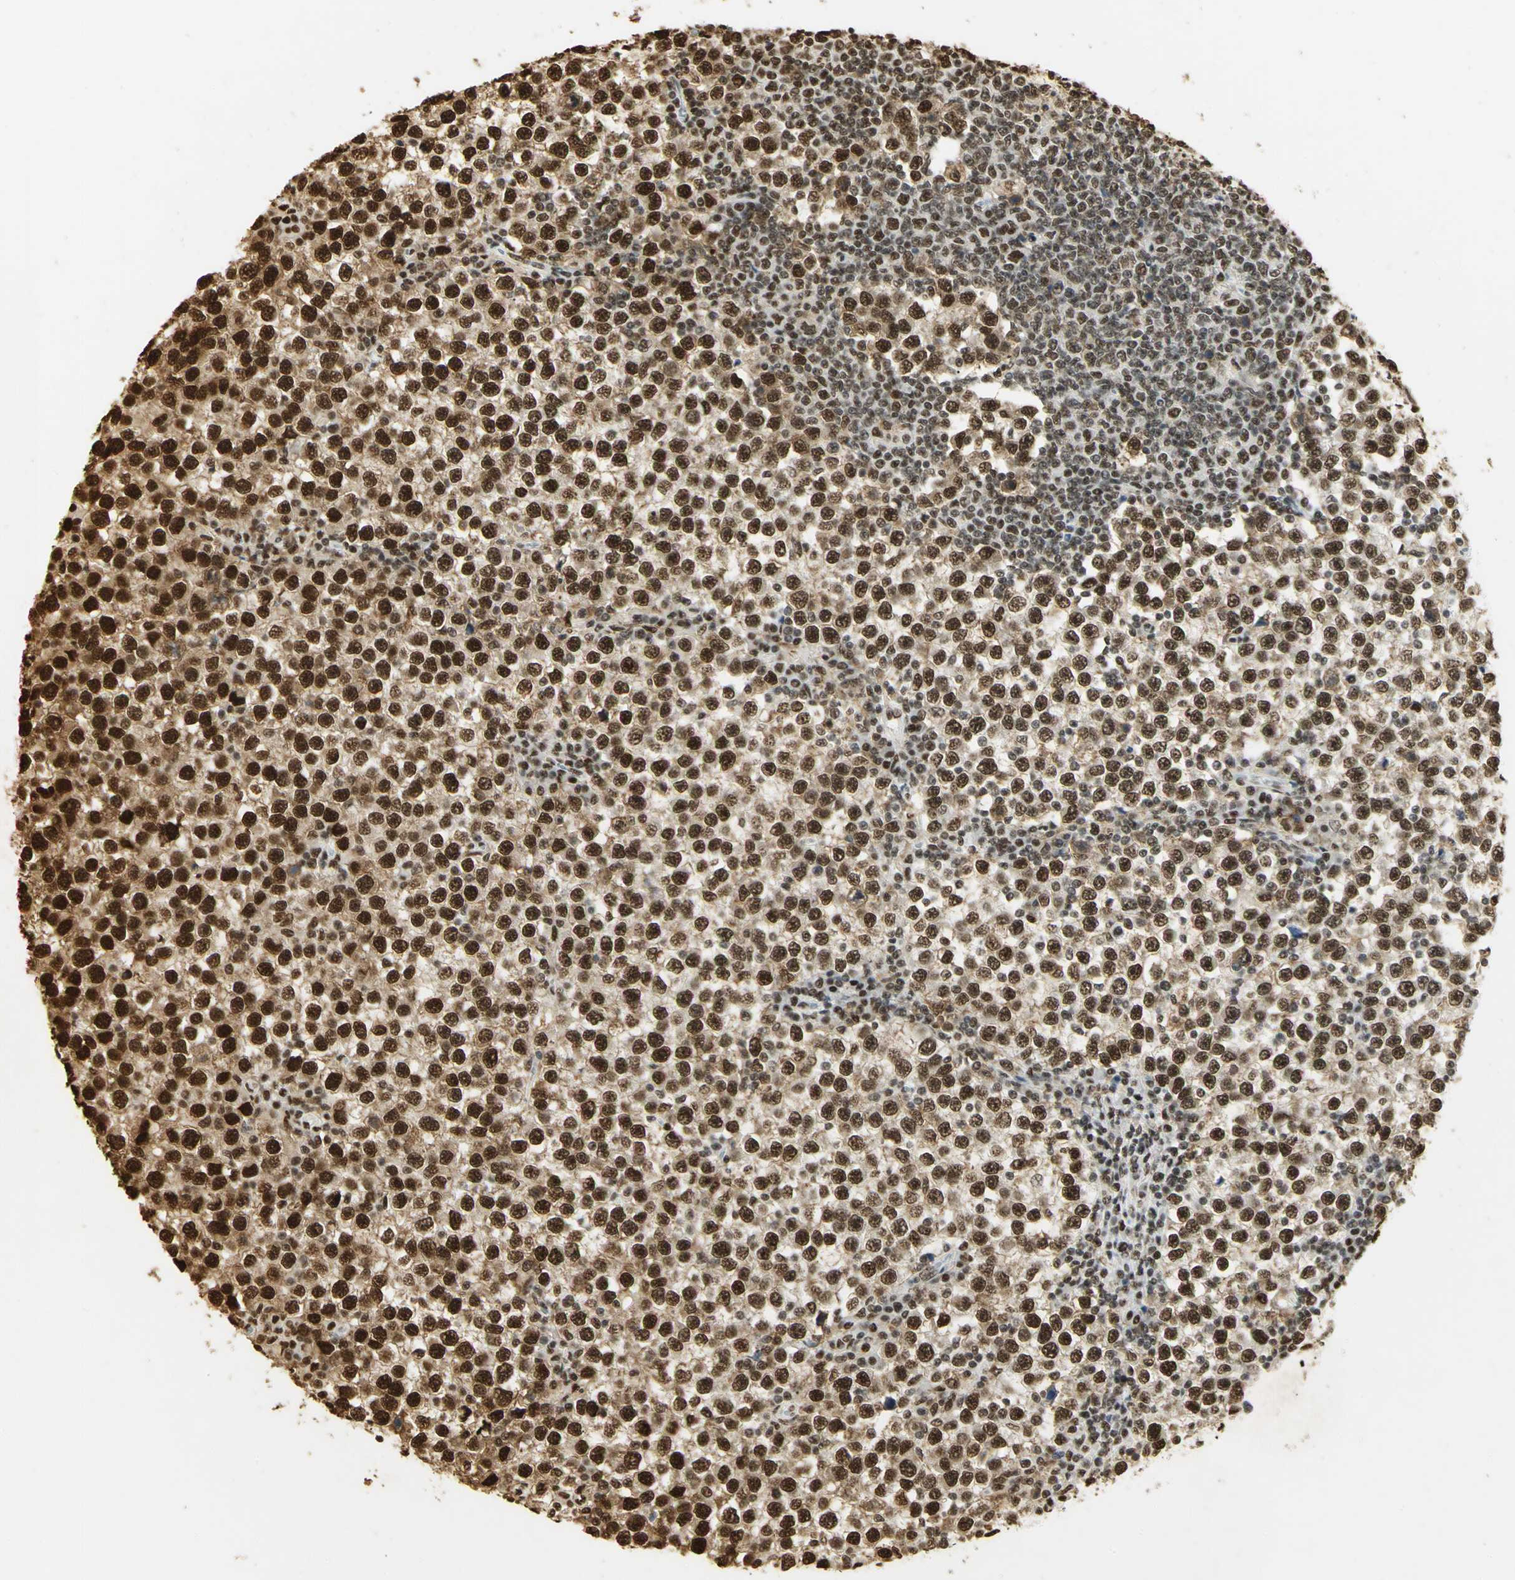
{"staining": {"intensity": "strong", "quantity": ">75%", "location": "cytoplasmic/membranous,nuclear"}, "tissue": "testis cancer", "cell_type": "Tumor cells", "image_type": "cancer", "snomed": [{"axis": "morphology", "description": "Seminoma, NOS"}, {"axis": "topography", "description": "Testis"}], "caption": "Strong cytoplasmic/membranous and nuclear expression is identified in approximately >75% of tumor cells in seminoma (testis). The protein is stained brown, and the nuclei are stained in blue (DAB IHC with brightfield microscopy, high magnification).", "gene": "SET", "patient": {"sex": "male", "age": 65}}